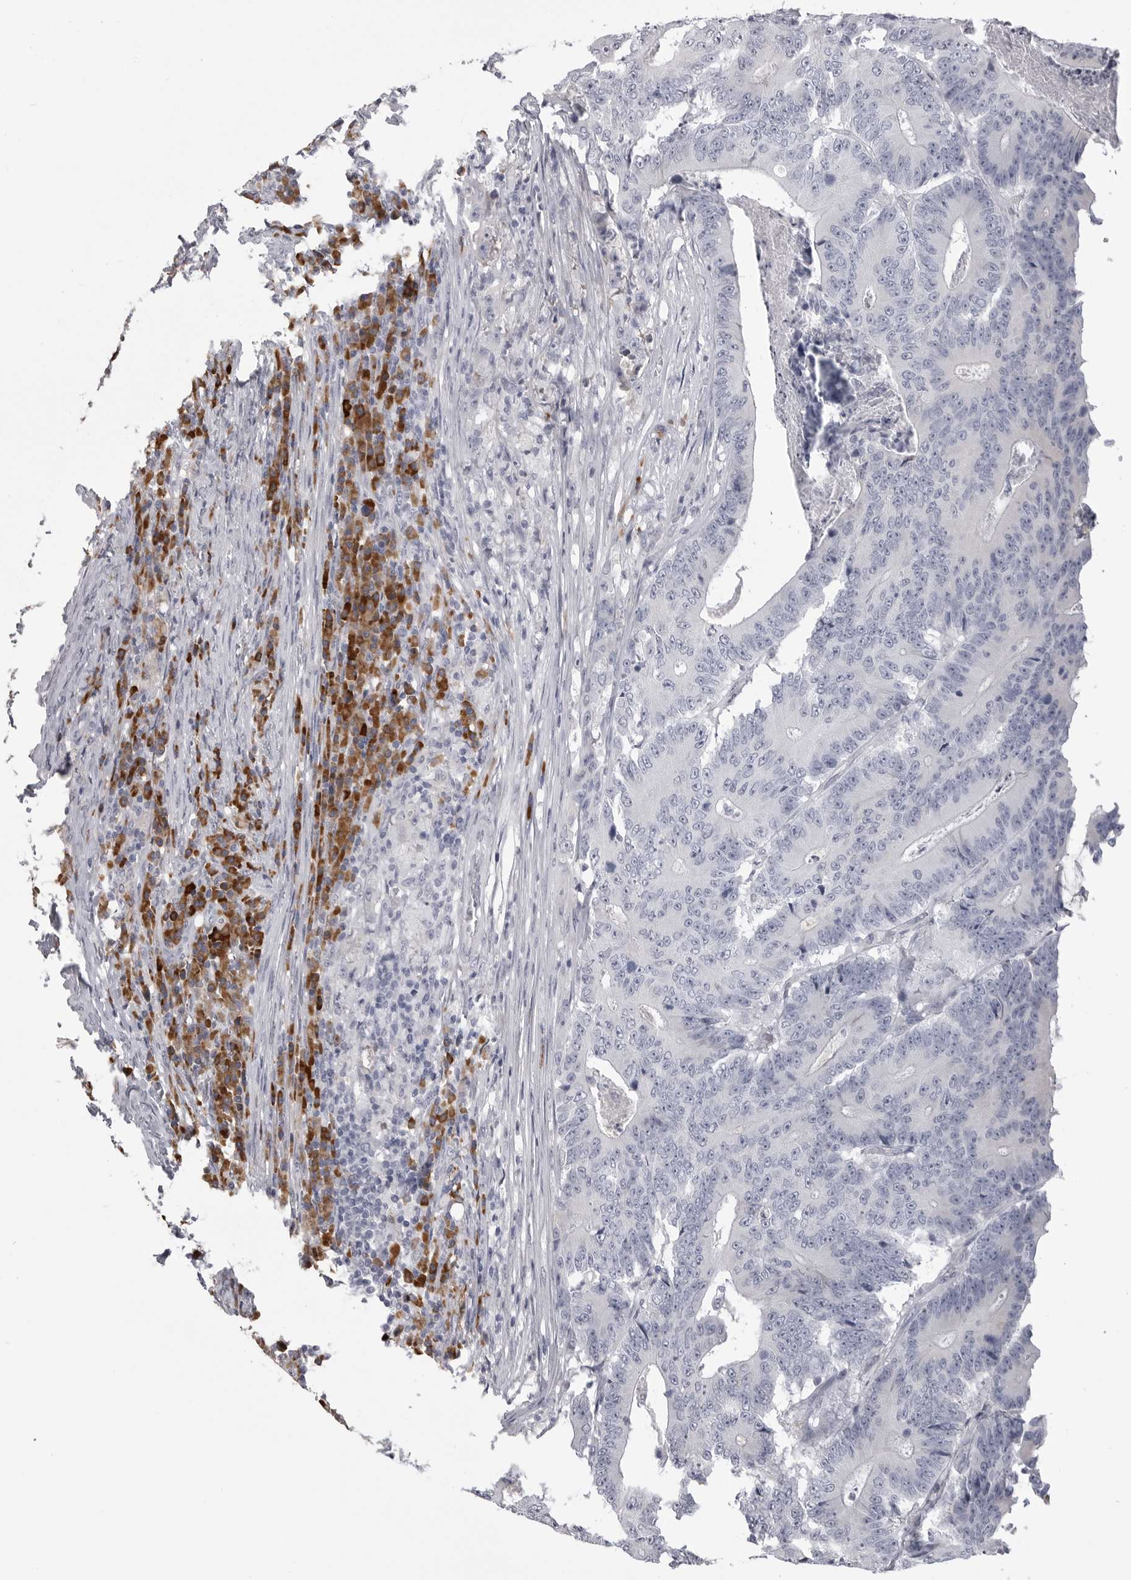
{"staining": {"intensity": "negative", "quantity": "none", "location": "none"}, "tissue": "colorectal cancer", "cell_type": "Tumor cells", "image_type": "cancer", "snomed": [{"axis": "morphology", "description": "Adenocarcinoma, NOS"}, {"axis": "topography", "description": "Colon"}], "caption": "Tumor cells show no significant protein staining in colorectal cancer.", "gene": "FKBP2", "patient": {"sex": "male", "age": 83}}